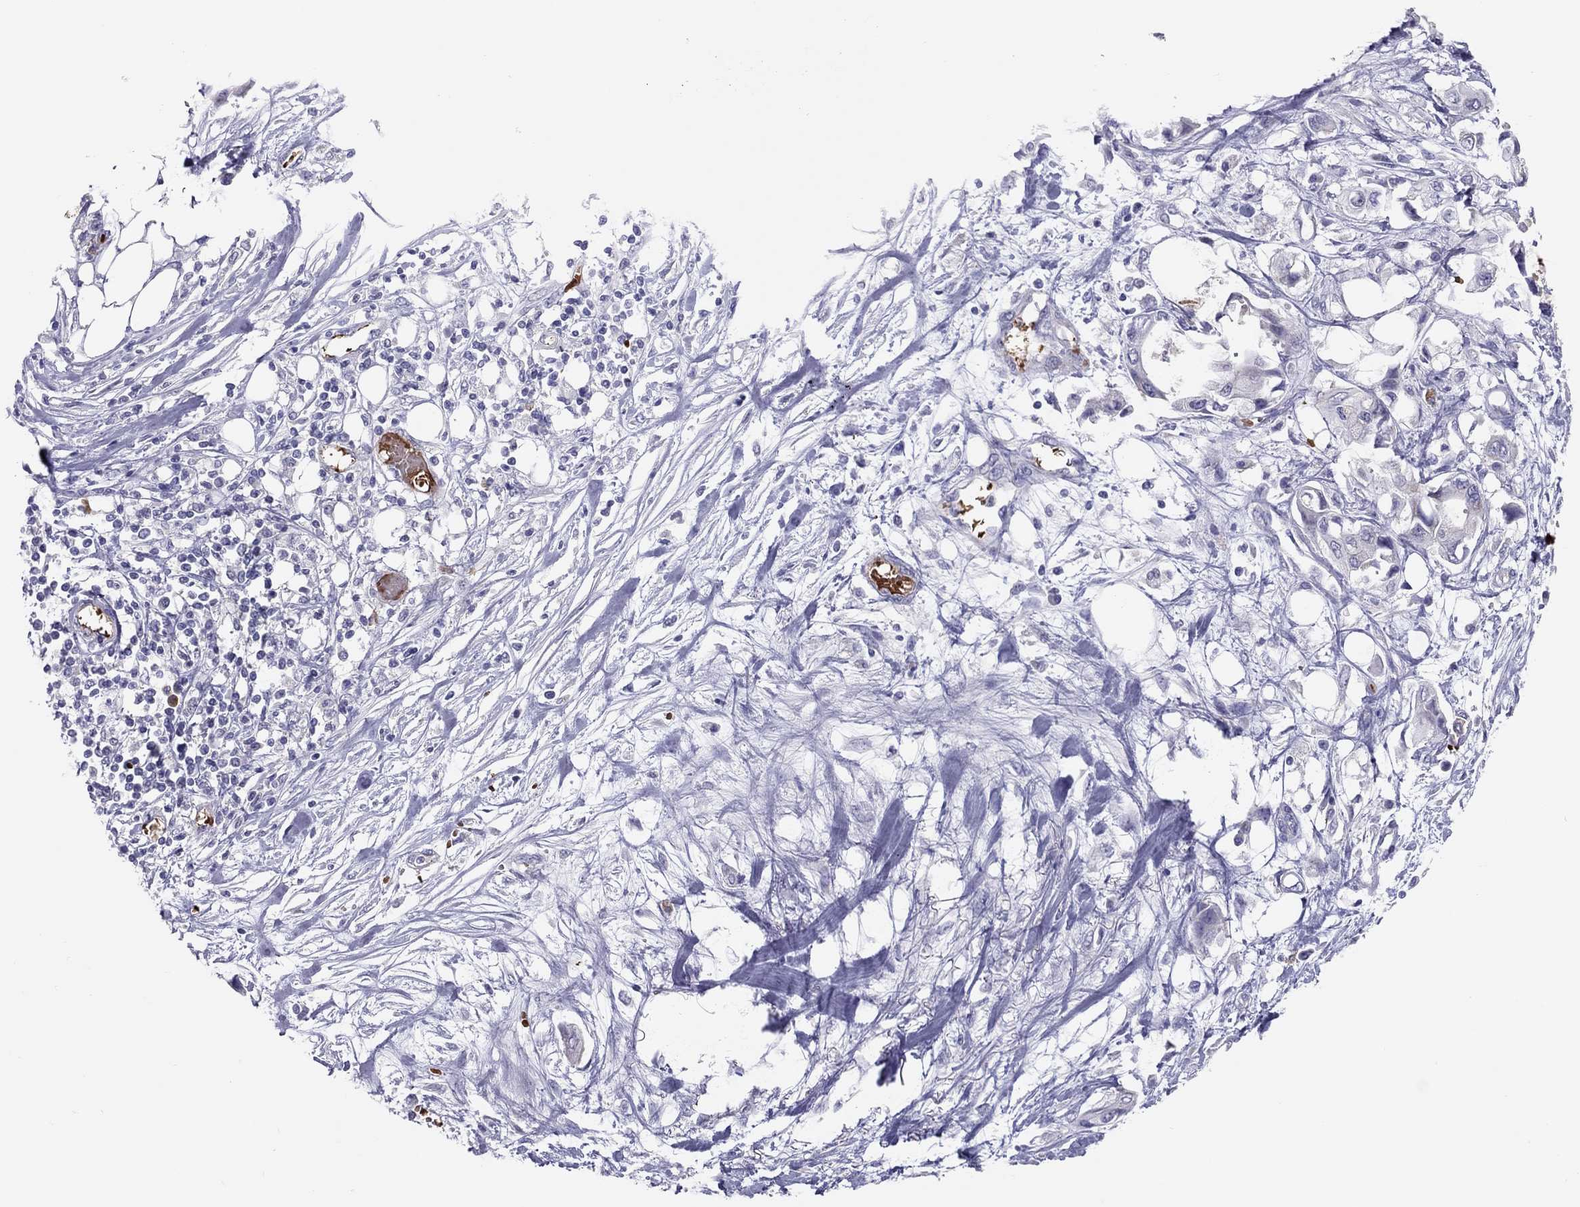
{"staining": {"intensity": "negative", "quantity": "none", "location": "none"}, "tissue": "pancreatic cancer", "cell_type": "Tumor cells", "image_type": "cancer", "snomed": [{"axis": "morphology", "description": "Adenocarcinoma, NOS"}, {"axis": "topography", "description": "Pancreas"}], "caption": "Immunohistochemistry histopathology image of neoplastic tissue: human pancreatic adenocarcinoma stained with DAB shows no significant protein staining in tumor cells. (Brightfield microscopy of DAB immunohistochemistry (IHC) at high magnification).", "gene": "FRMD1", "patient": {"sex": "female", "age": 63}}